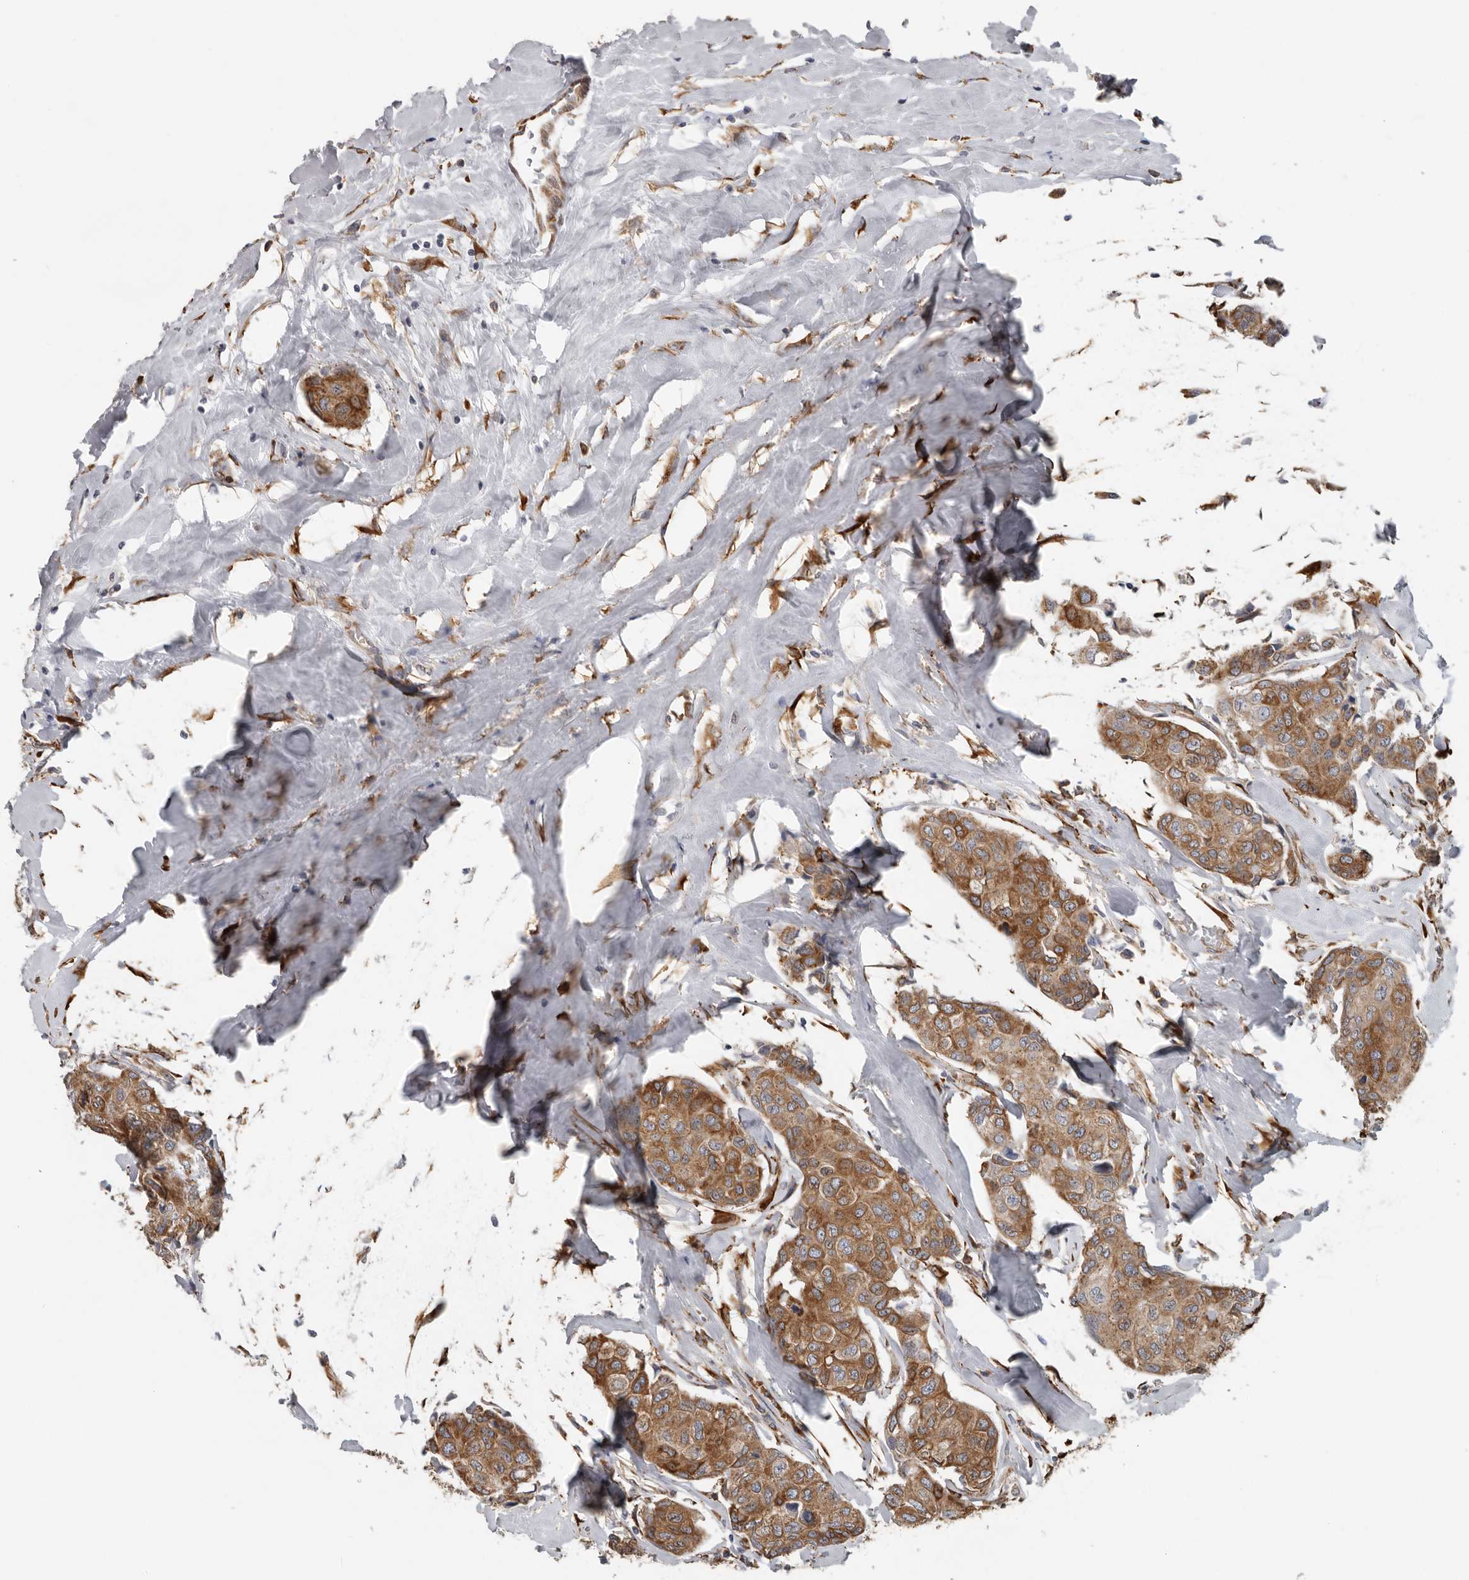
{"staining": {"intensity": "moderate", "quantity": ">75%", "location": "cytoplasmic/membranous"}, "tissue": "breast cancer", "cell_type": "Tumor cells", "image_type": "cancer", "snomed": [{"axis": "morphology", "description": "Duct carcinoma"}, {"axis": "topography", "description": "Breast"}], "caption": "Immunohistochemistry (DAB) staining of breast cancer (invasive ductal carcinoma) demonstrates moderate cytoplasmic/membranous protein expression in approximately >75% of tumor cells. The staining is performed using DAB brown chromogen to label protein expression. The nuclei are counter-stained blue using hematoxylin.", "gene": "CEP350", "patient": {"sex": "female", "age": 80}}